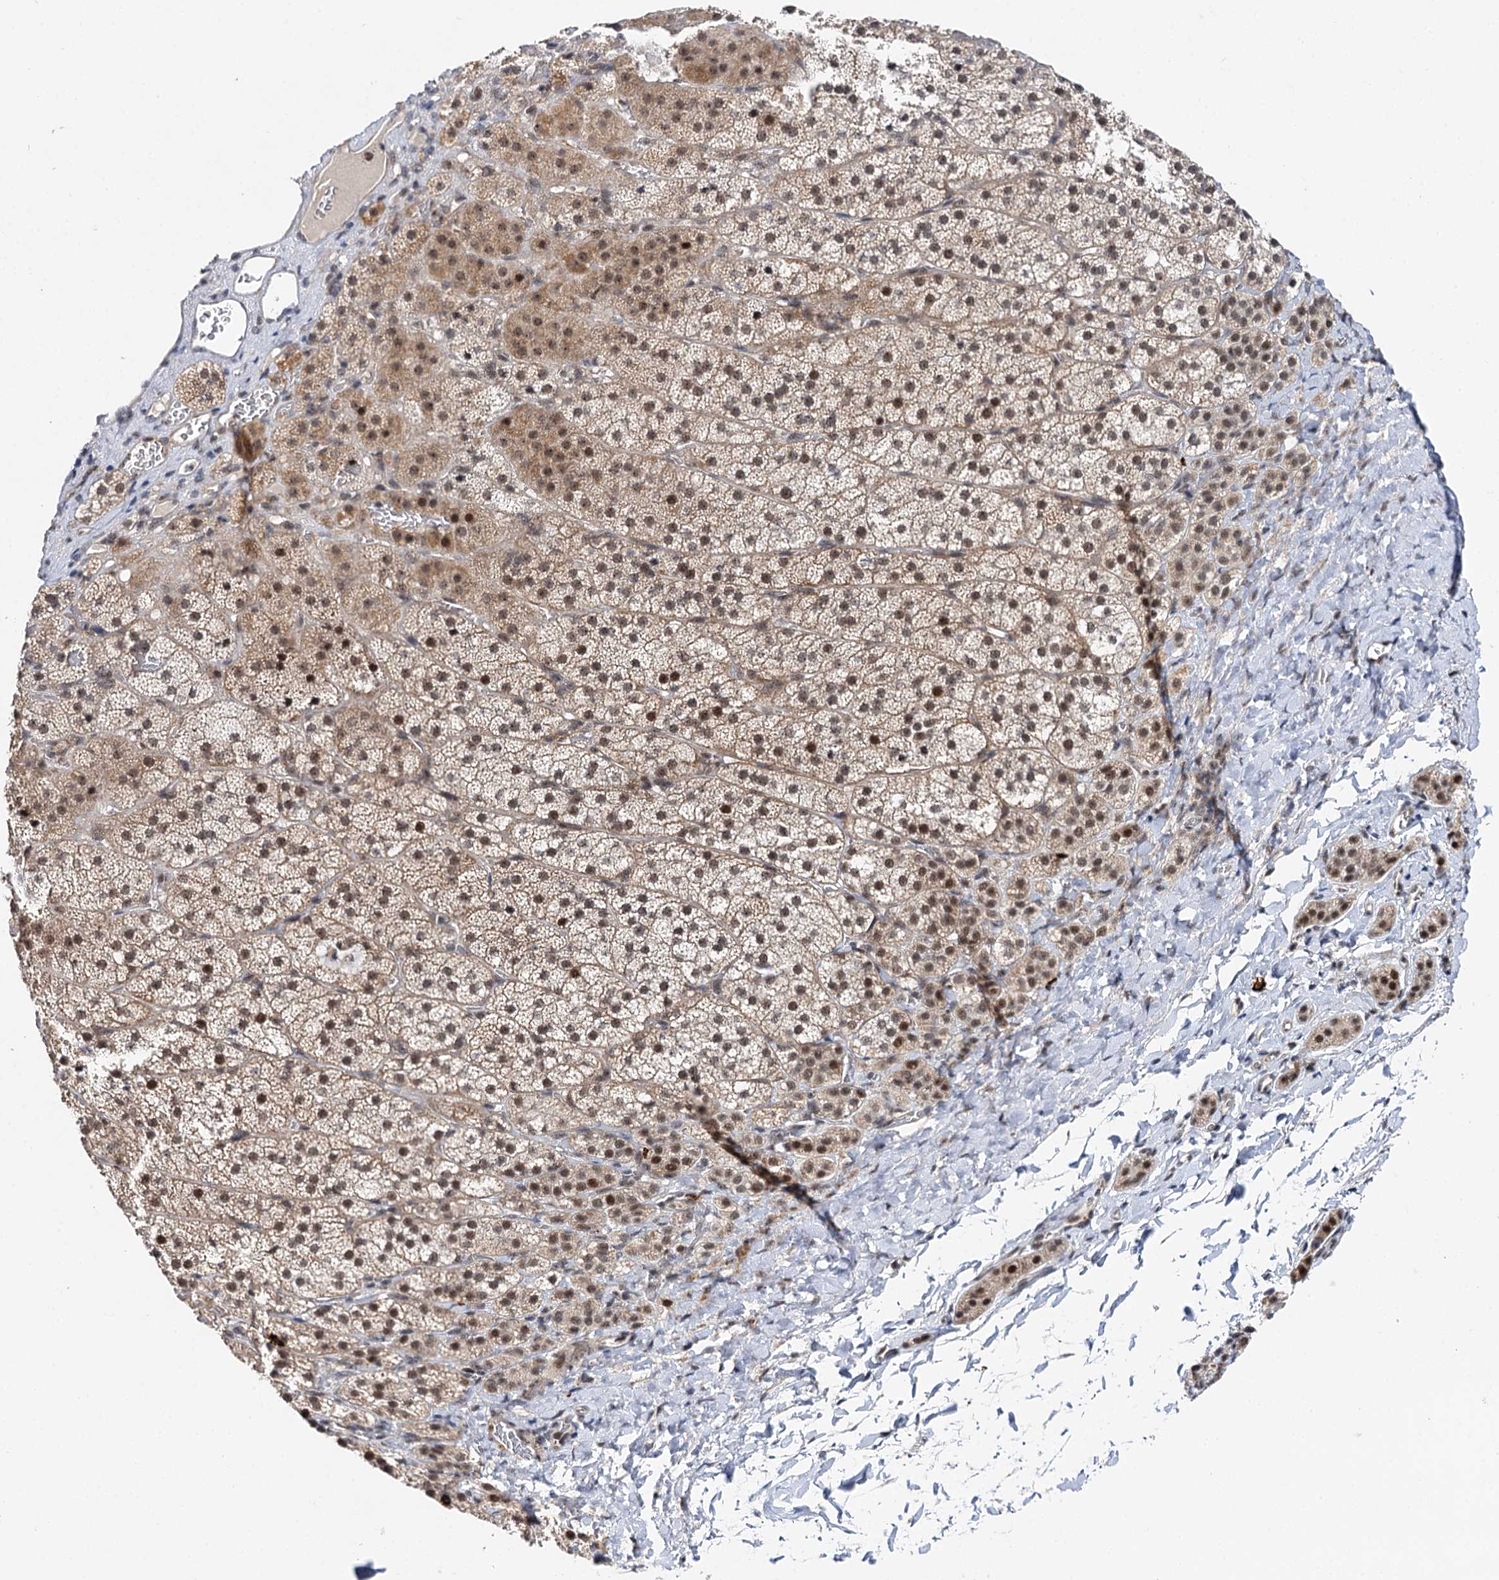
{"staining": {"intensity": "moderate", "quantity": "25%-75%", "location": "cytoplasmic/membranous,nuclear"}, "tissue": "adrenal gland", "cell_type": "Glandular cells", "image_type": "normal", "snomed": [{"axis": "morphology", "description": "Normal tissue, NOS"}, {"axis": "topography", "description": "Adrenal gland"}], "caption": "Normal adrenal gland was stained to show a protein in brown. There is medium levels of moderate cytoplasmic/membranous,nuclear expression in about 25%-75% of glandular cells.", "gene": "BUD13", "patient": {"sex": "female", "age": 44}}